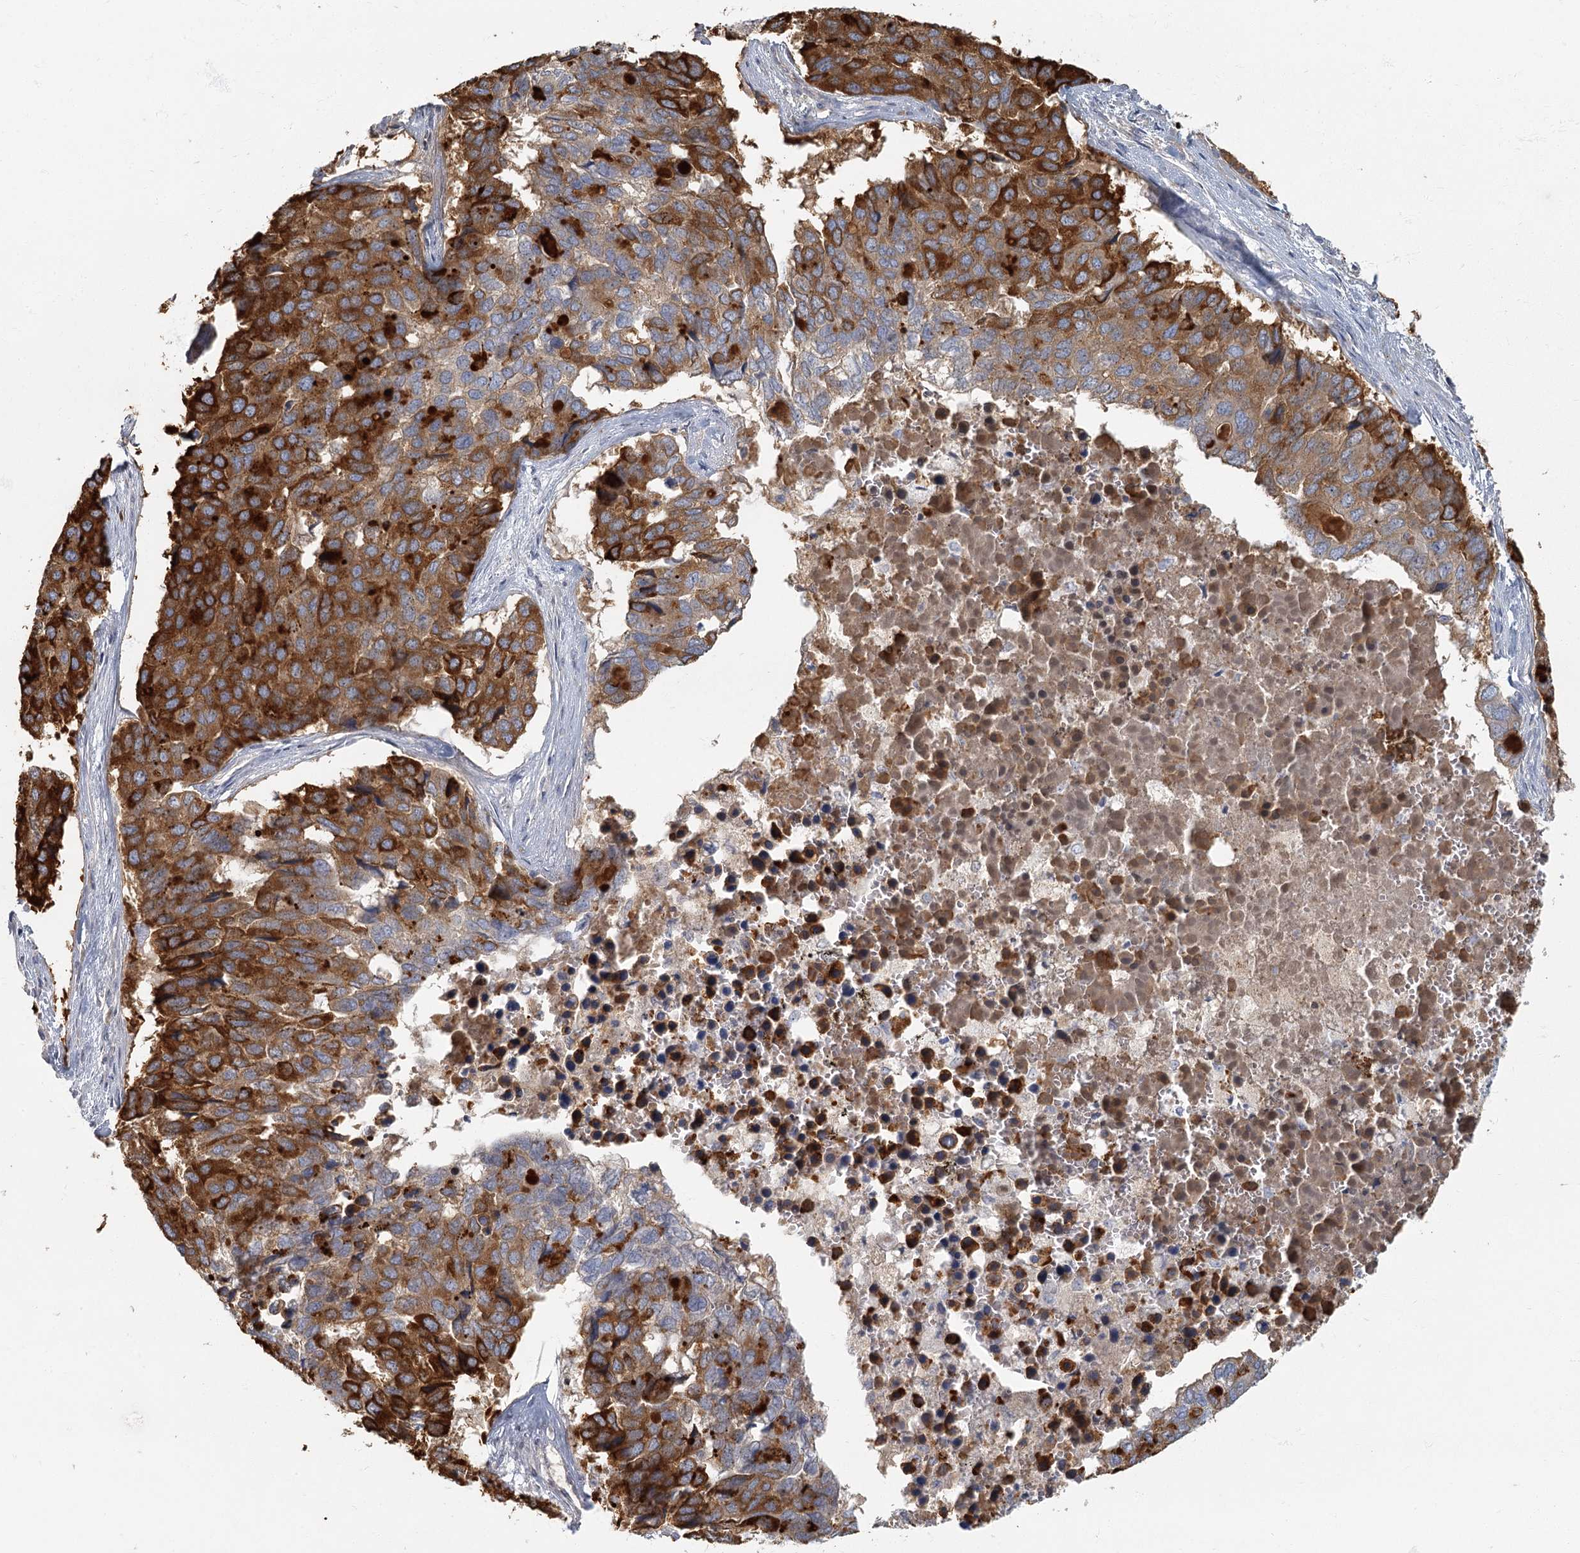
{"staining": {"intensity": "strong", "quantity": ">75%", "location": "cytoplasmic/membranous"}, "tissue": "pancreatic cancer", "cell_type": "Tumor cells", "image_type": "cancer", "snomed": [{"axis": "morphology", "description": "Adenocarcinoma, NOS"}, {"axis": "topography", "description": "Pancreas"}], "caption": "A brown stain highlights strong cytoplasmic/membranous staining of a protein in human adenocarcinoma (pancreatic) tumor cells. (Brightfield microscopy of DAB IHC at high magnification).", "gene": "FAM110C", "patient": {"sex": "male", "age": 50}}